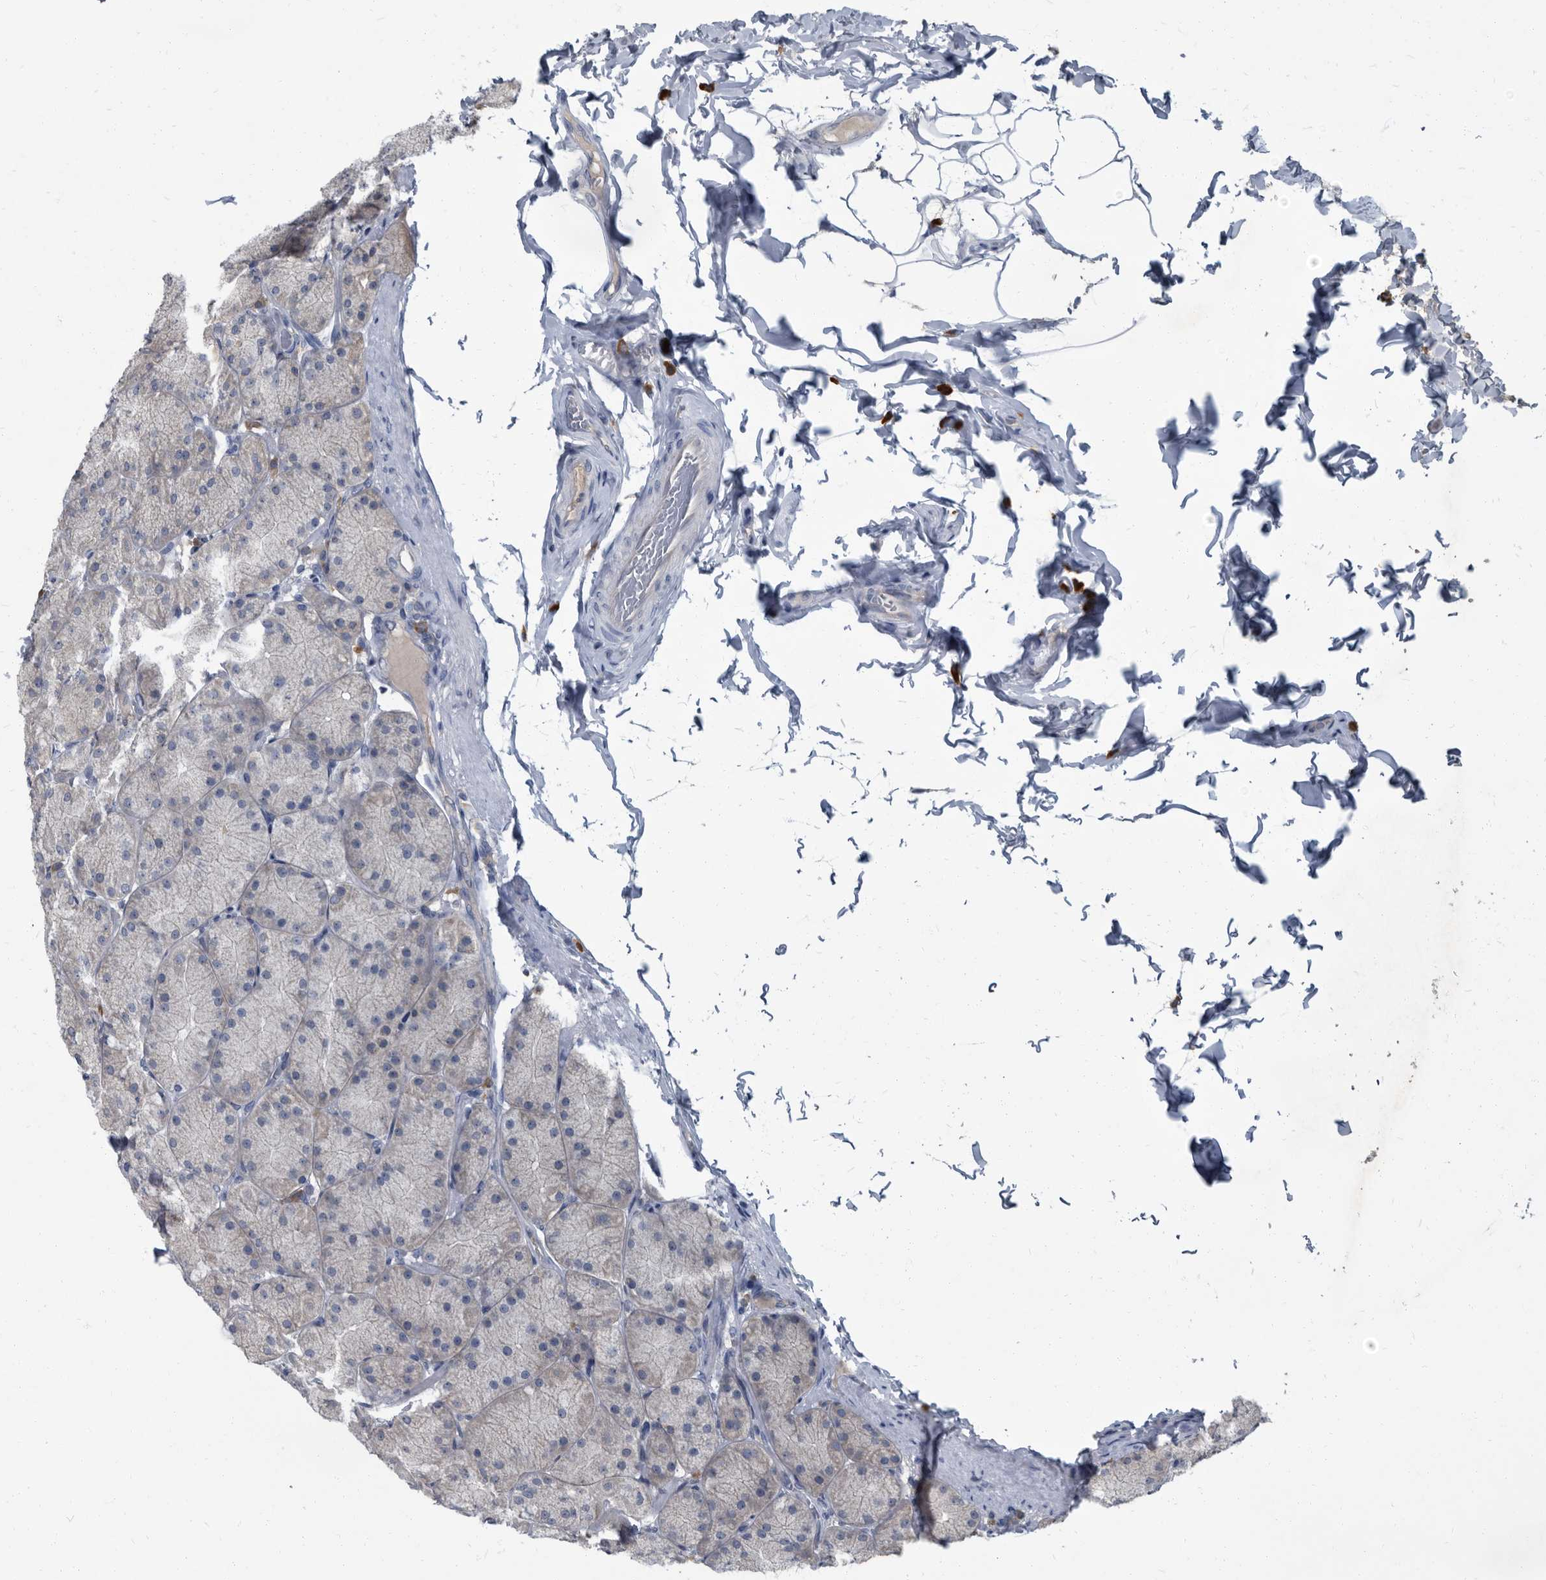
{"staining": {"intensity": "weak", "quantity": "25%-75%", "location": "cytoplasmic/membranous"}, "tissue": "stomach", "cell_type": "Glandular cells", "image_type": "normal", "snomed": [{"axis": "morphology", "description": "Normal tissue, NOS"}, {"axis": "topography", "description": "Stomach, upper"}], "caption": "Immunohistochemical staining of unremarkable human stomach exhibits low levels of weak cytoplasmic/membranous positivity in approximately 25%-75% of glandular cells.", "gene": "CDV3", "patient": {"sex": "female", "age": 56}}